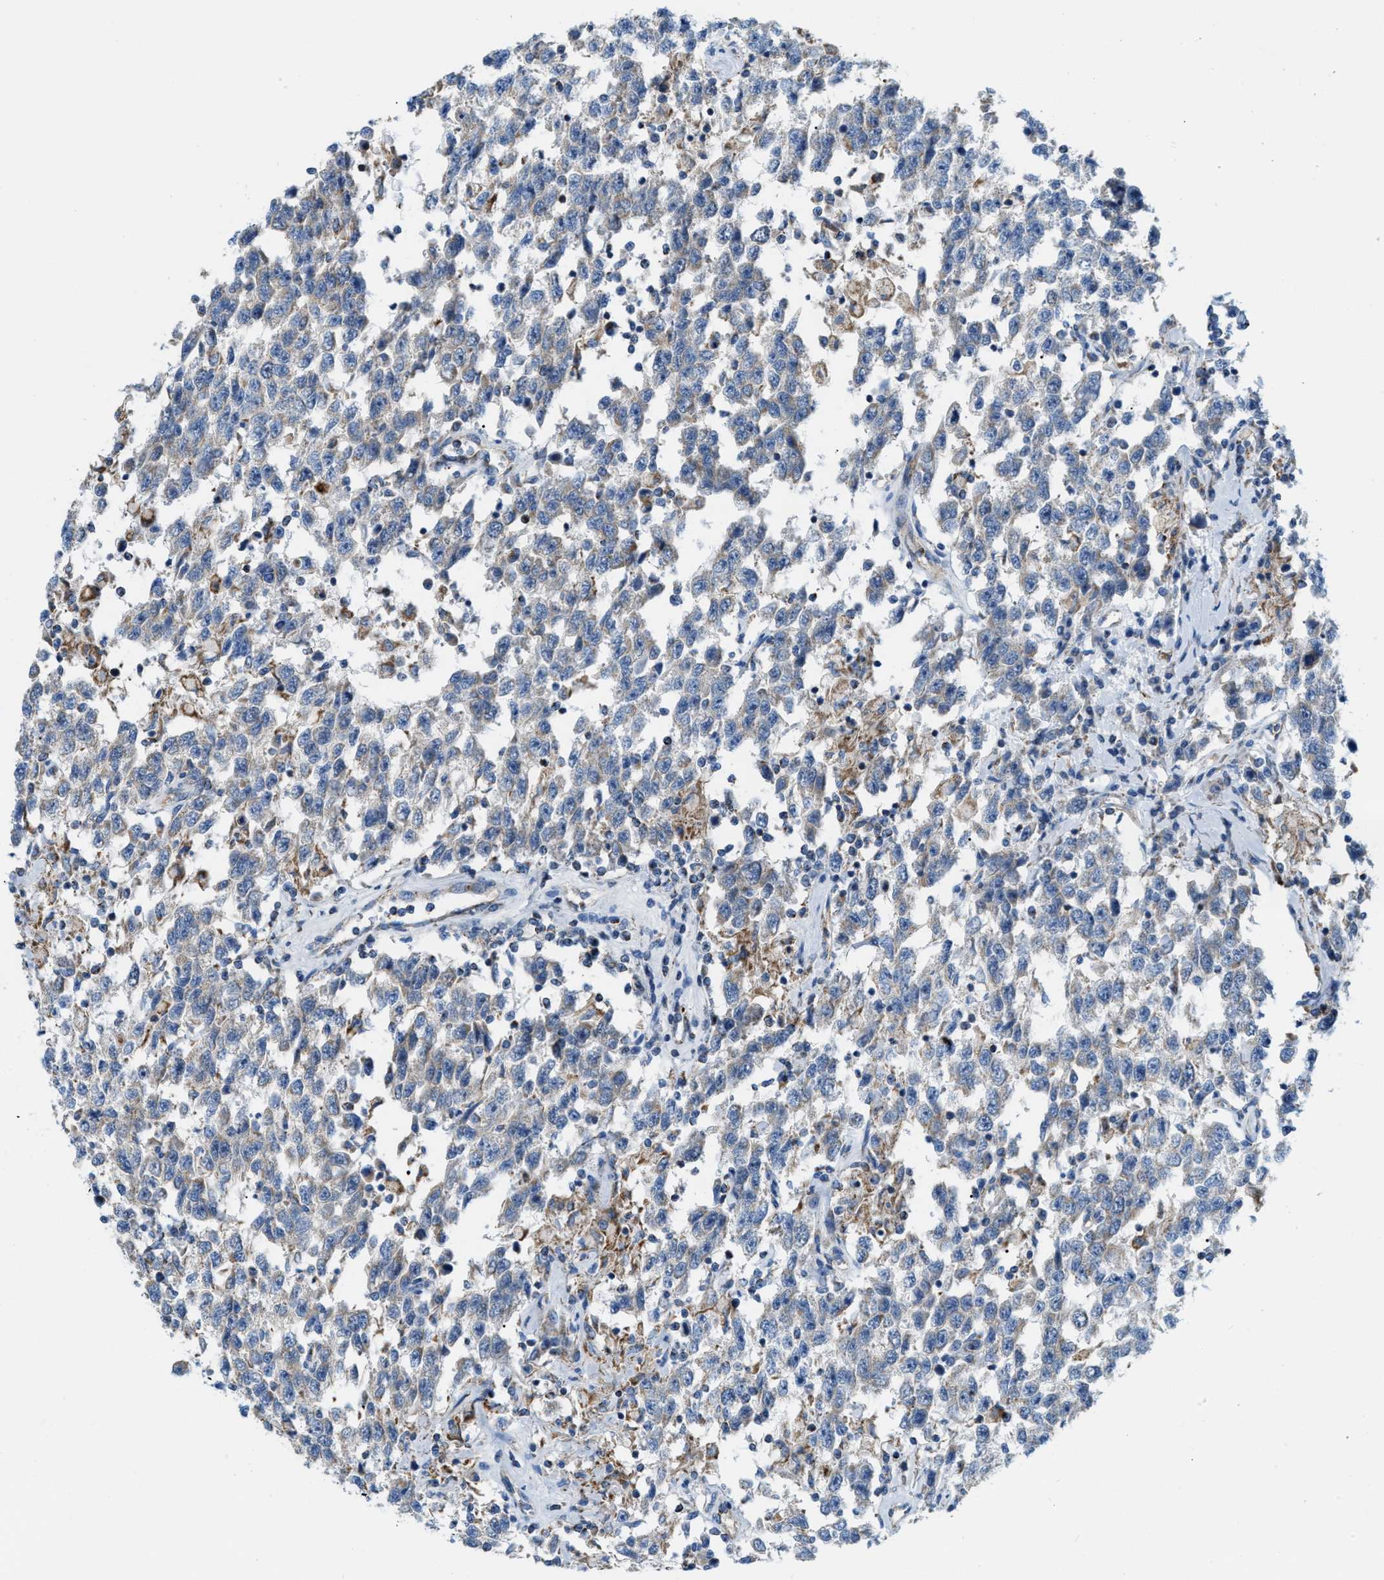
{"staining": {"intensity": "weak", "quantity": "<25%", "location": "cytoplasmic/membranous"}, "tissue": "testis cancer", "cell_type": "Tumor cells", "image_type": "cancer", "snomed": [{"axis": "morphology", "description": "Seminoma, NOS"}, {"axis": "topography", "description": "Testis"}], "caption": "This is a micrograph of immunohistochemistry staining of testis seminoma, which shows no expression in tumor cells.", "gene": "JADE1", "patient": {"sex": "male", "age": 41}}